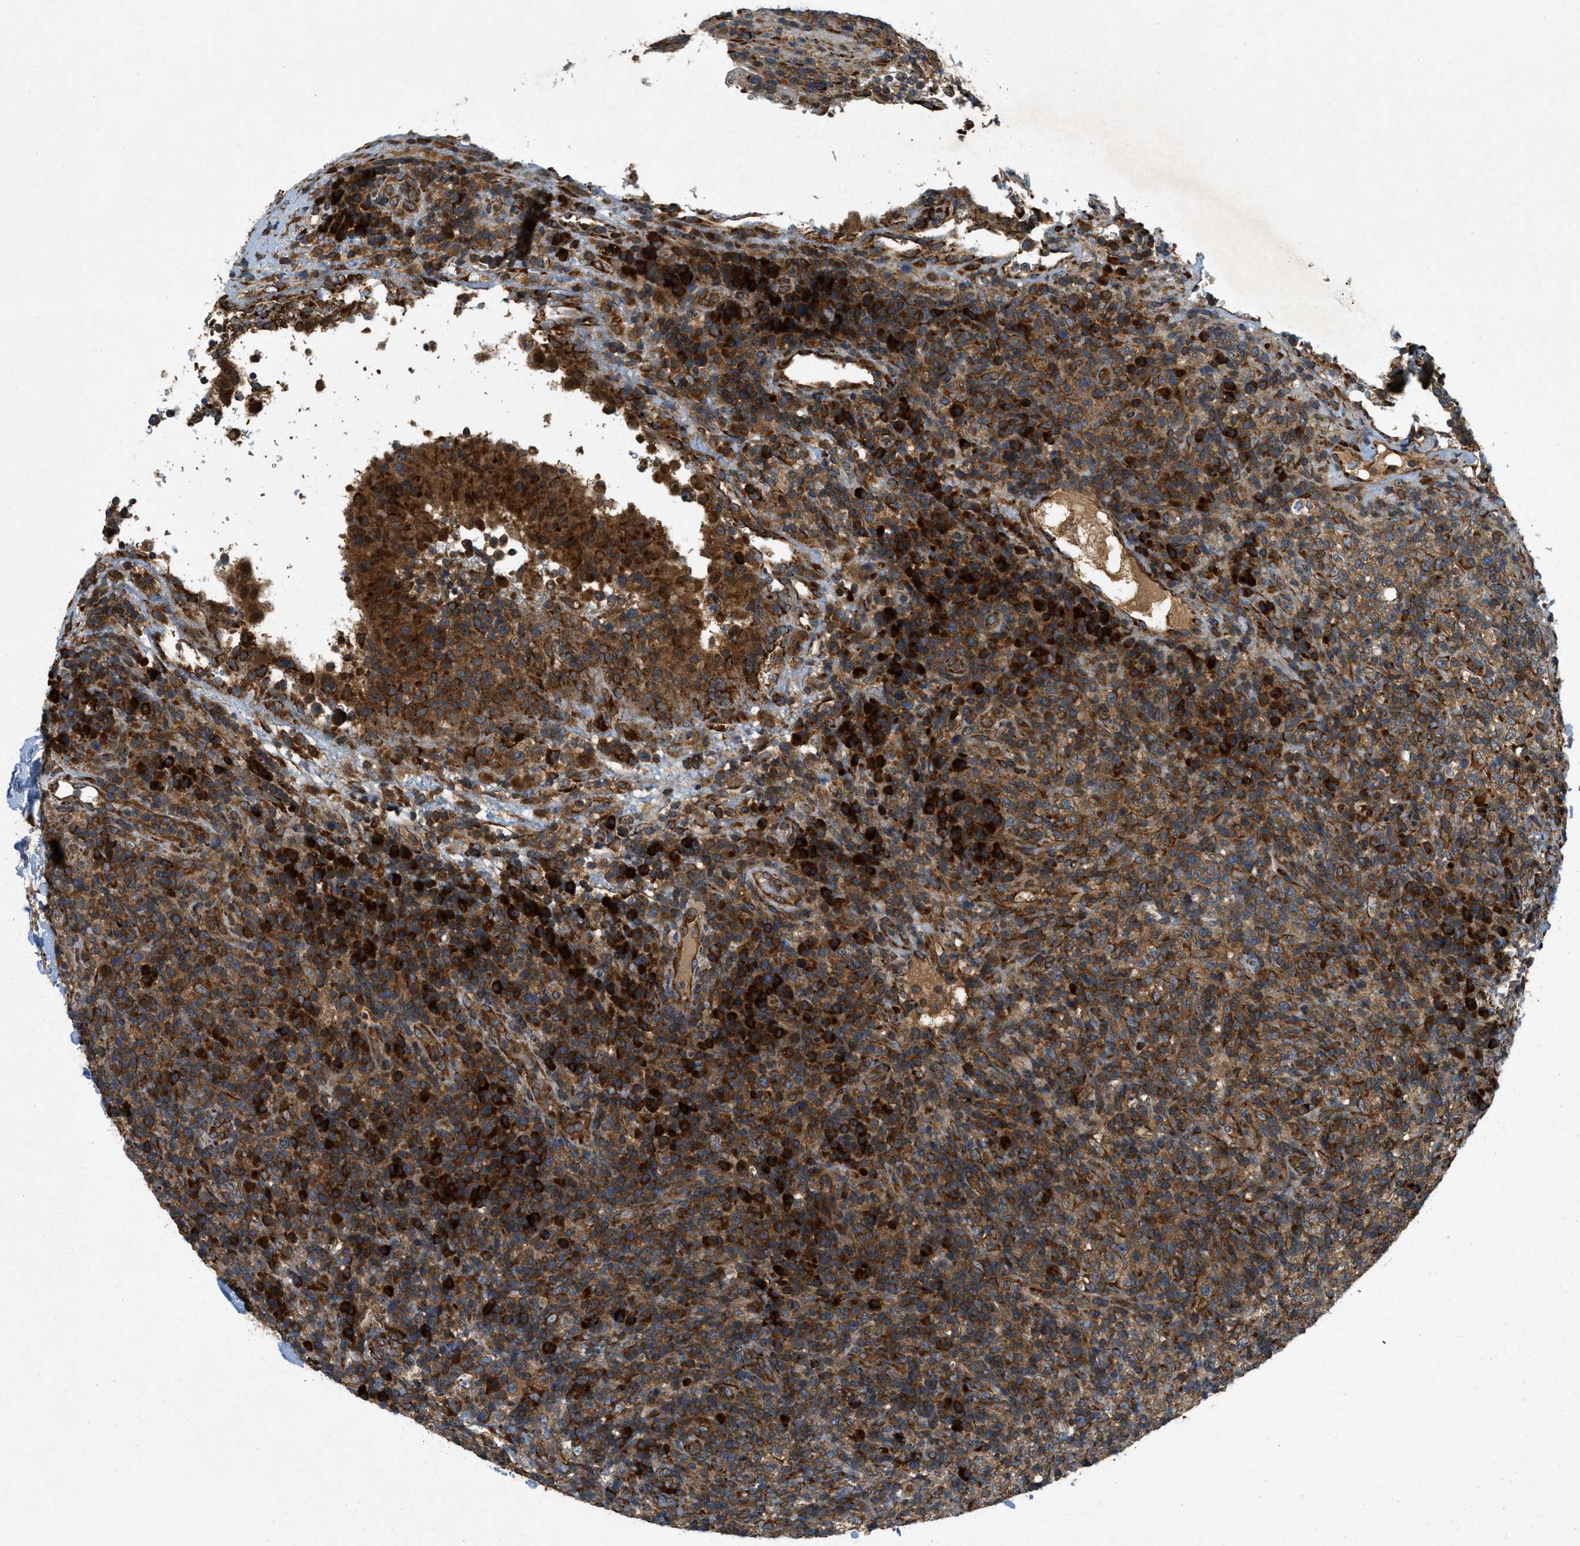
{"staining": {"intensity": "strong", "quantity": ">75%", "location": "cytoplasmic/membranous"}, "tissue": "lymphoma", "cell_type": "Tumor cells", "image_type": "cancer", "snomed": [{"axis": "morphology", "description": "Malignant lymphoma, non-Hodgkin's type, High grade"}, {"axis": "topography", "description": "Lymph node"}], "caption": "Protein analysis of lymphoma tissue exhibits strong cytoplasmic/membranous positivity in approximately >75% of tumor cells.", "gene": "PCDH18", "patient": {"sex": "female", "age": 76}}